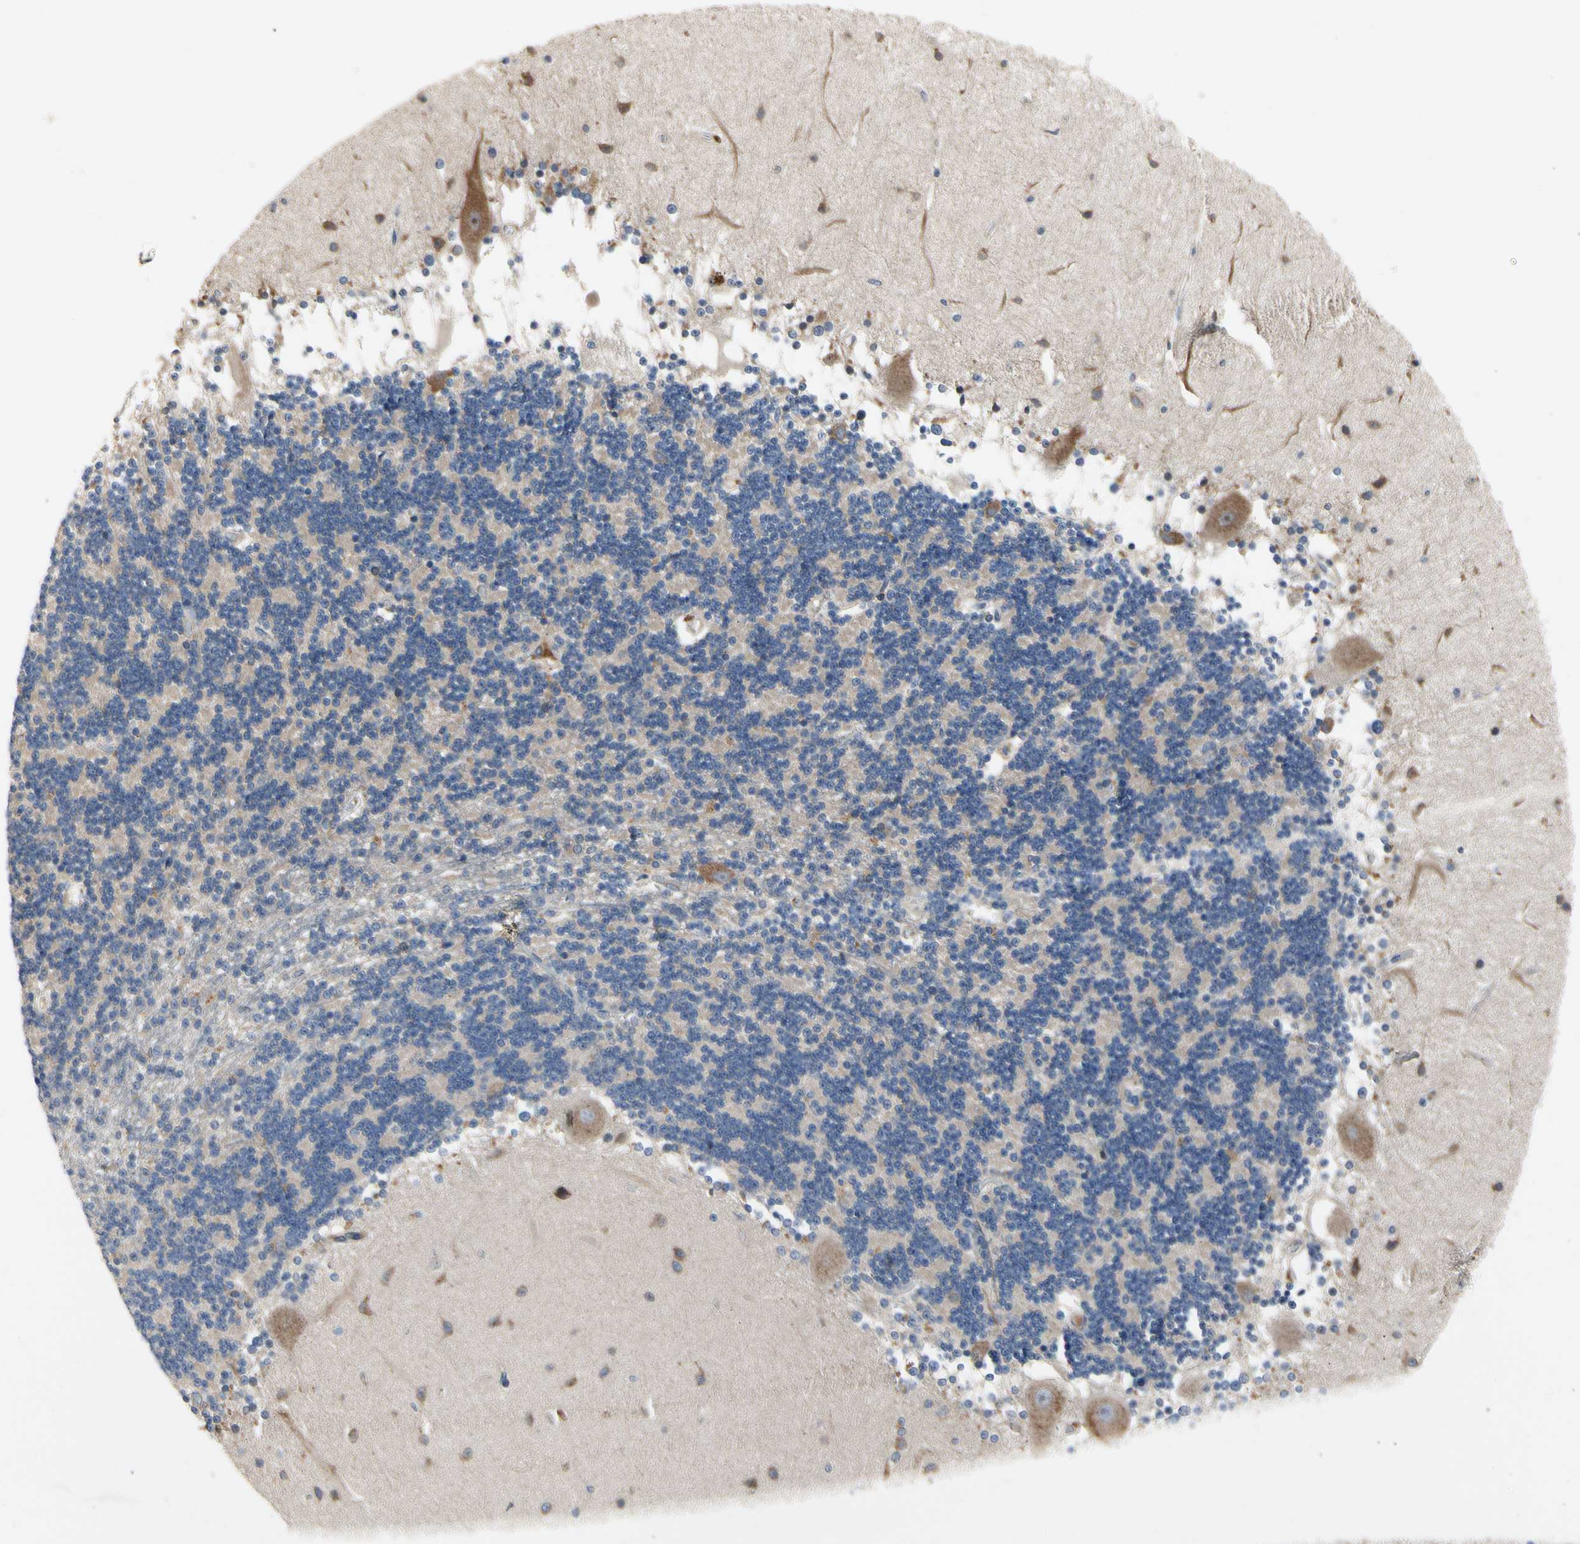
{"staining": {"intensity": "weak", "quantity": ">75%", "location": "cytoplasmic/membranous"}, "tissue": "cerebellum", "cell_type": "Cells in granular layer", "image_type": "normal", "snomed": [{"axis": "morphology", "description": "Normal tissue, NOS"}, {"axis": "topography", "description": "Cerebellum"}], "caption": "High-magnification brightfield microscopy of benign cerebellum stained with DAB (brown) and counterstained with hematoxylin (blue). cells in granular layer exhibit weak cytoplasmic/membranous staining is appreciated in approximately>75% of cells.", "gene": "MMEL1", "patient": {"sex": "female", "age": 54}}